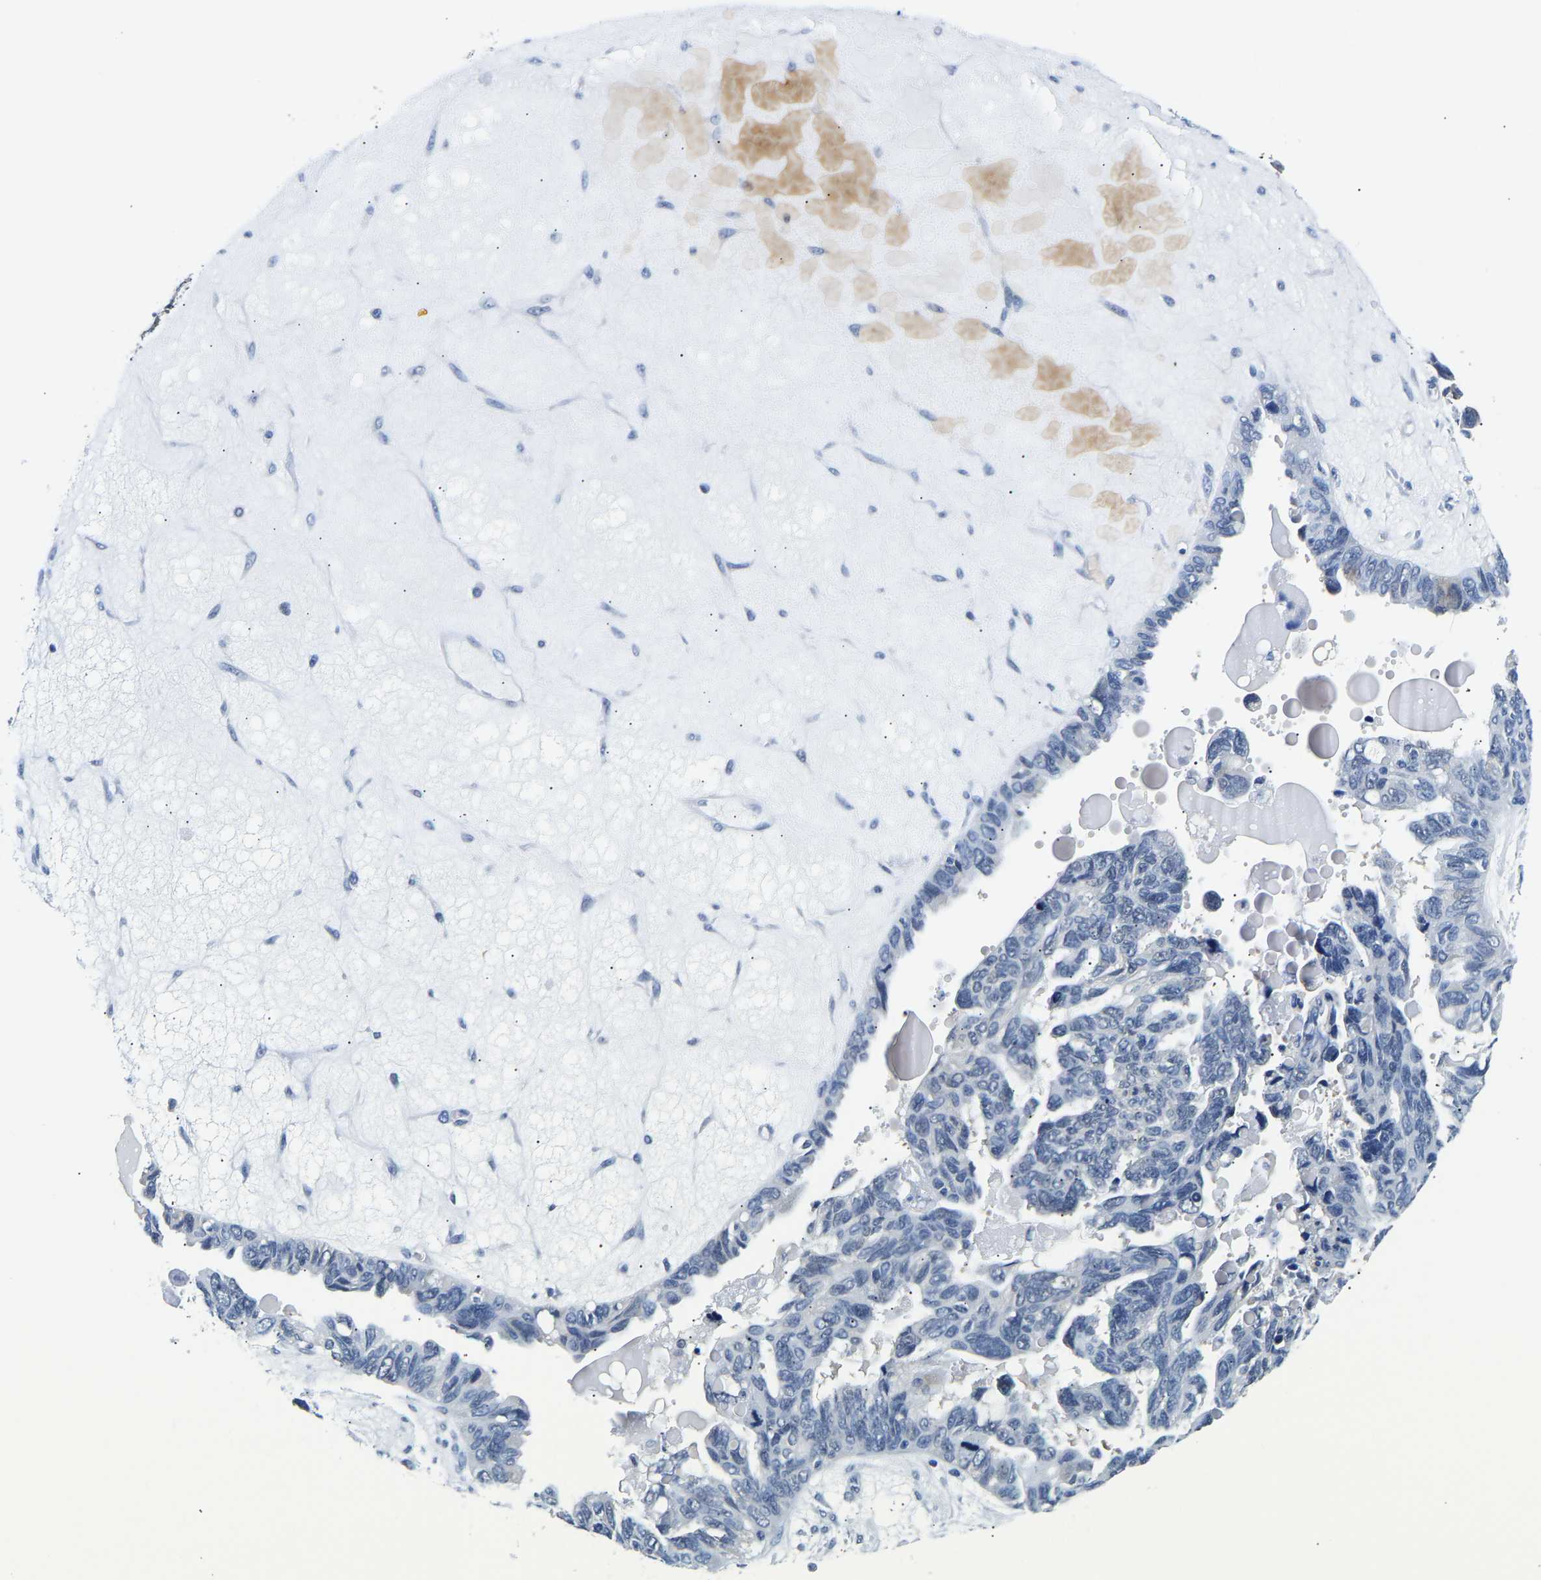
{"staining": {"intensity": "negative", "quantity": "none", "location": "none"}, "tissue": "ovarian cancer", "cell_type": "Tumor cells", "image_type": "cancer", "snomed": [{"axis": "morphology", "description": "Cystadenocarcinoma, serous, NOS"}, {"axis": "topography", "description": "Ovary"}], "caption": "Immunohistochemistry image of neoplastic tissue: ovarian serous cystadenocarcinoma stained with DAB displays no significant protein expression in tumor cells.", "gene": "UCHL3", "patient": {"sex": "female", "age": 79}}